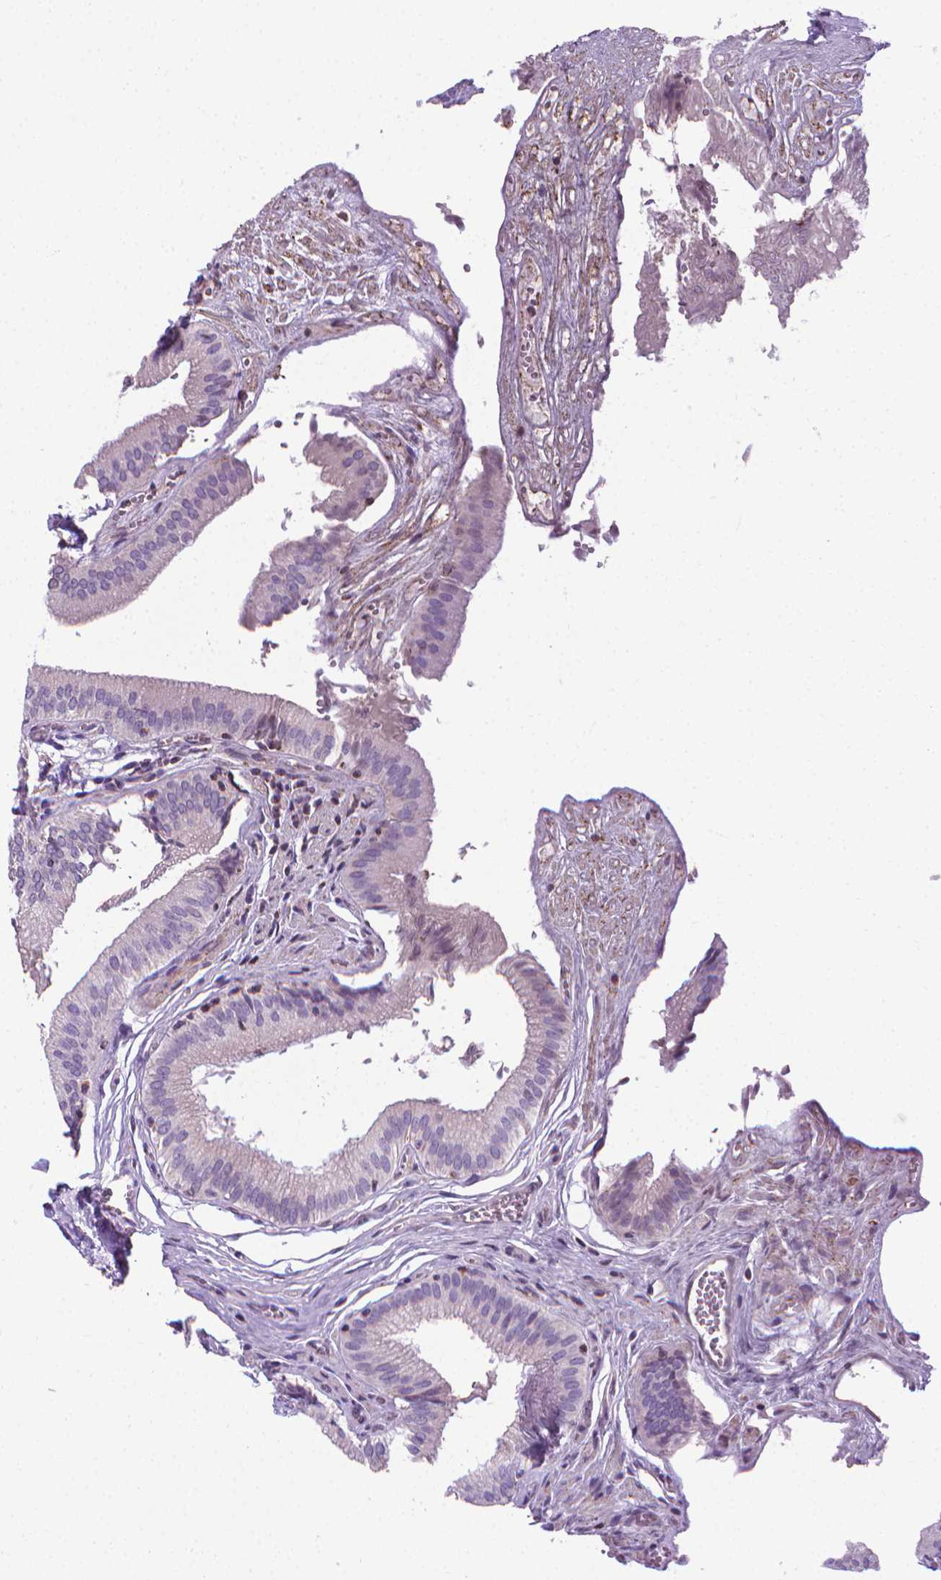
{"staining": {"intensity": "negative", "quantity": "none", "location": "none"}, "tissue": "gallbladder", "cell_type": "Glandular cells", "image_type": "normal", "snomed": [{"axis": "morphology", "description": "Normal tissue, NOS"}, {"axis": "topography", "description": "Gallbladder"}, {"axis": "topography", "description": "Peripheral nerve tissue"}], "caption": "DAB immunohistochemical staining of benign human gallbladder exhibits no significant staining in glandular cells. Nuclei are stained in blue.", "gene": "POU3F3", "patient": {"sex": "male", "age": 17}}